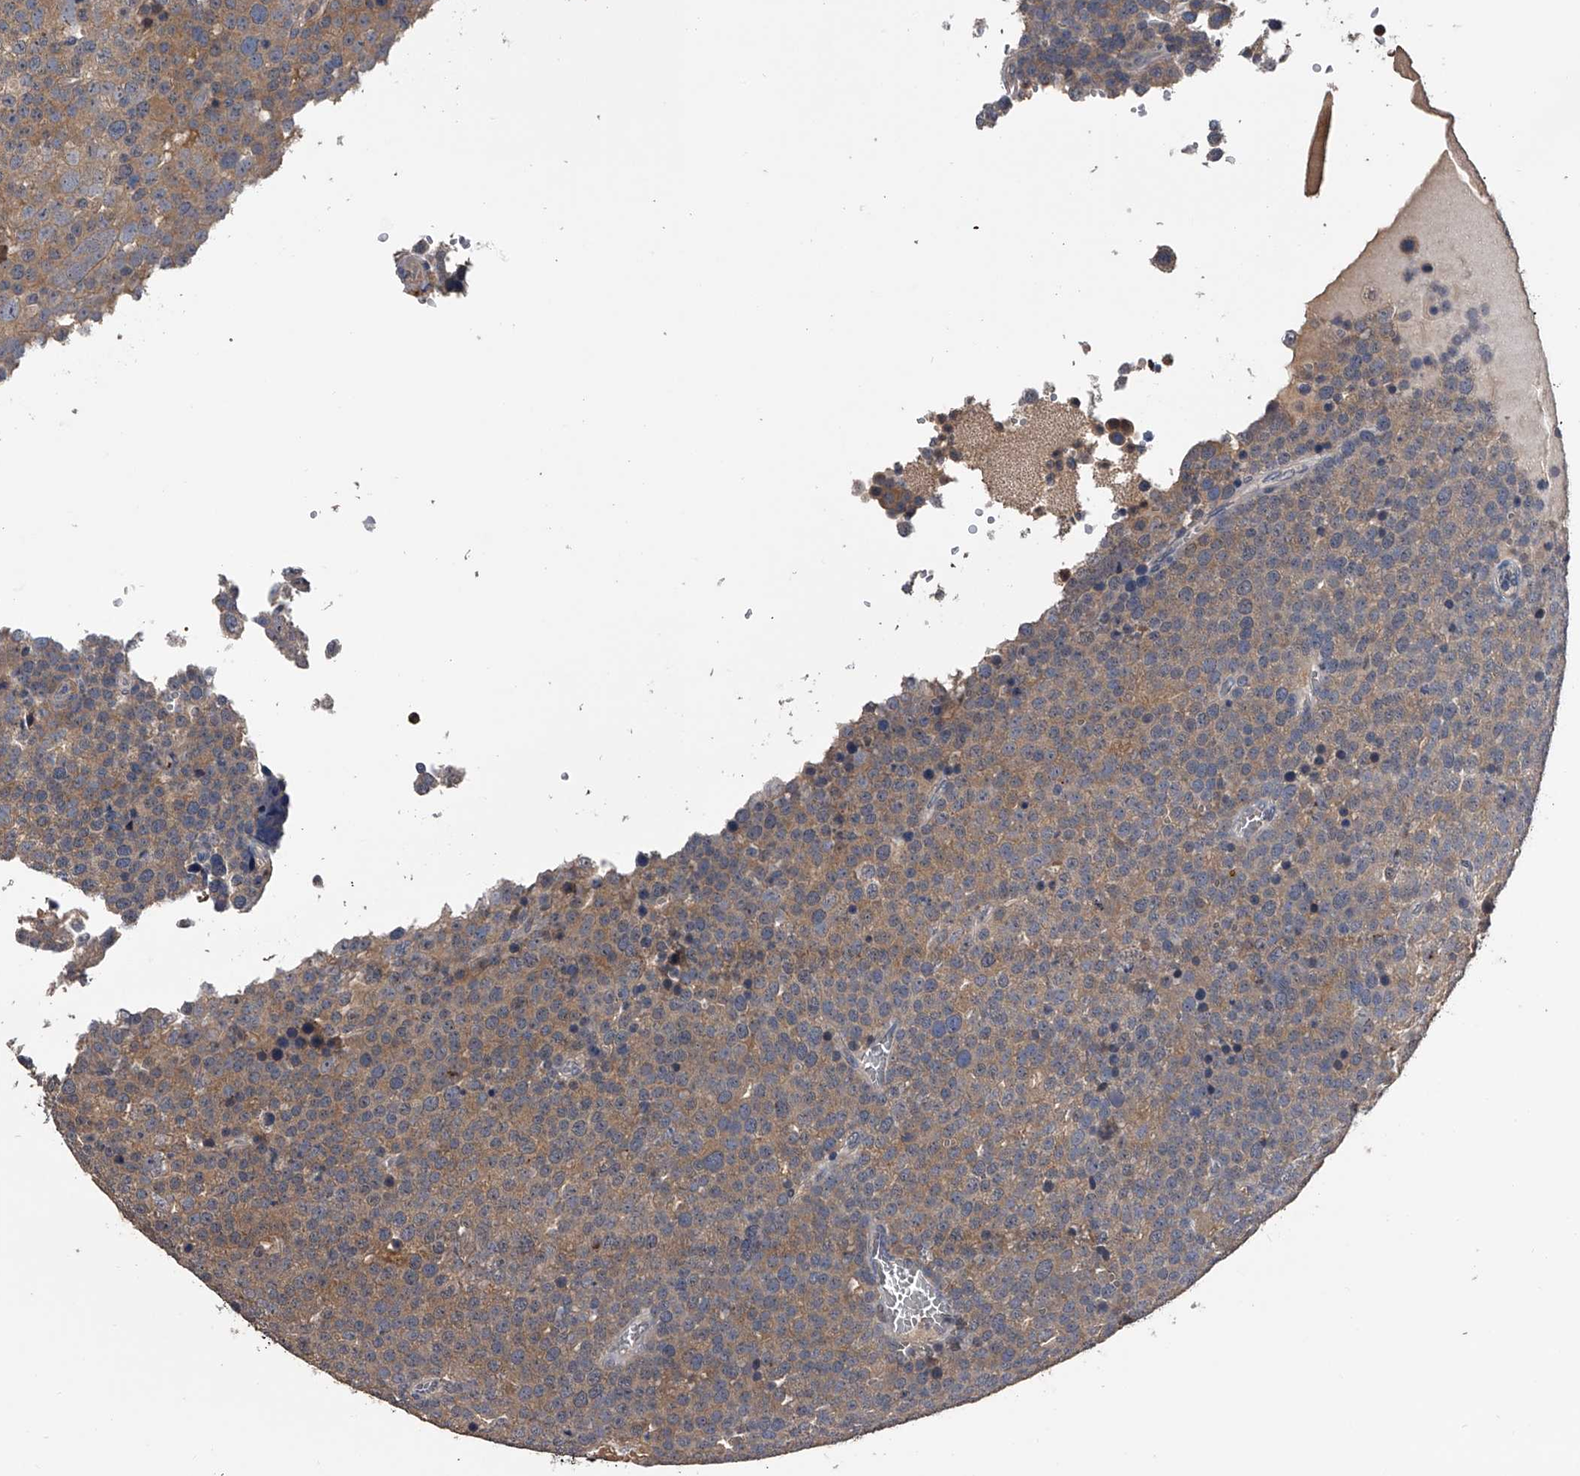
{"staining": {"intensity": "moderate", "quantity": "25%-75%", "location": "cytoplasmic/membranous"}, "tissue": "testis cancer", "cell_type": "Tumor cells", "image_type": "cancer", "snomed": [{"axis": "morphology", "description": "Seminoma, NOS"}, {"axis": "topography", "description": "Testis"}], "caption": "Brown immunohistochemical staining in testis cancer exhibits moderate cytoplasmic/membranous positivity in about 25%-75% of tumor cells.", "gene": "EFCAB7", "patient": {"sex": "male", "age": 71}}